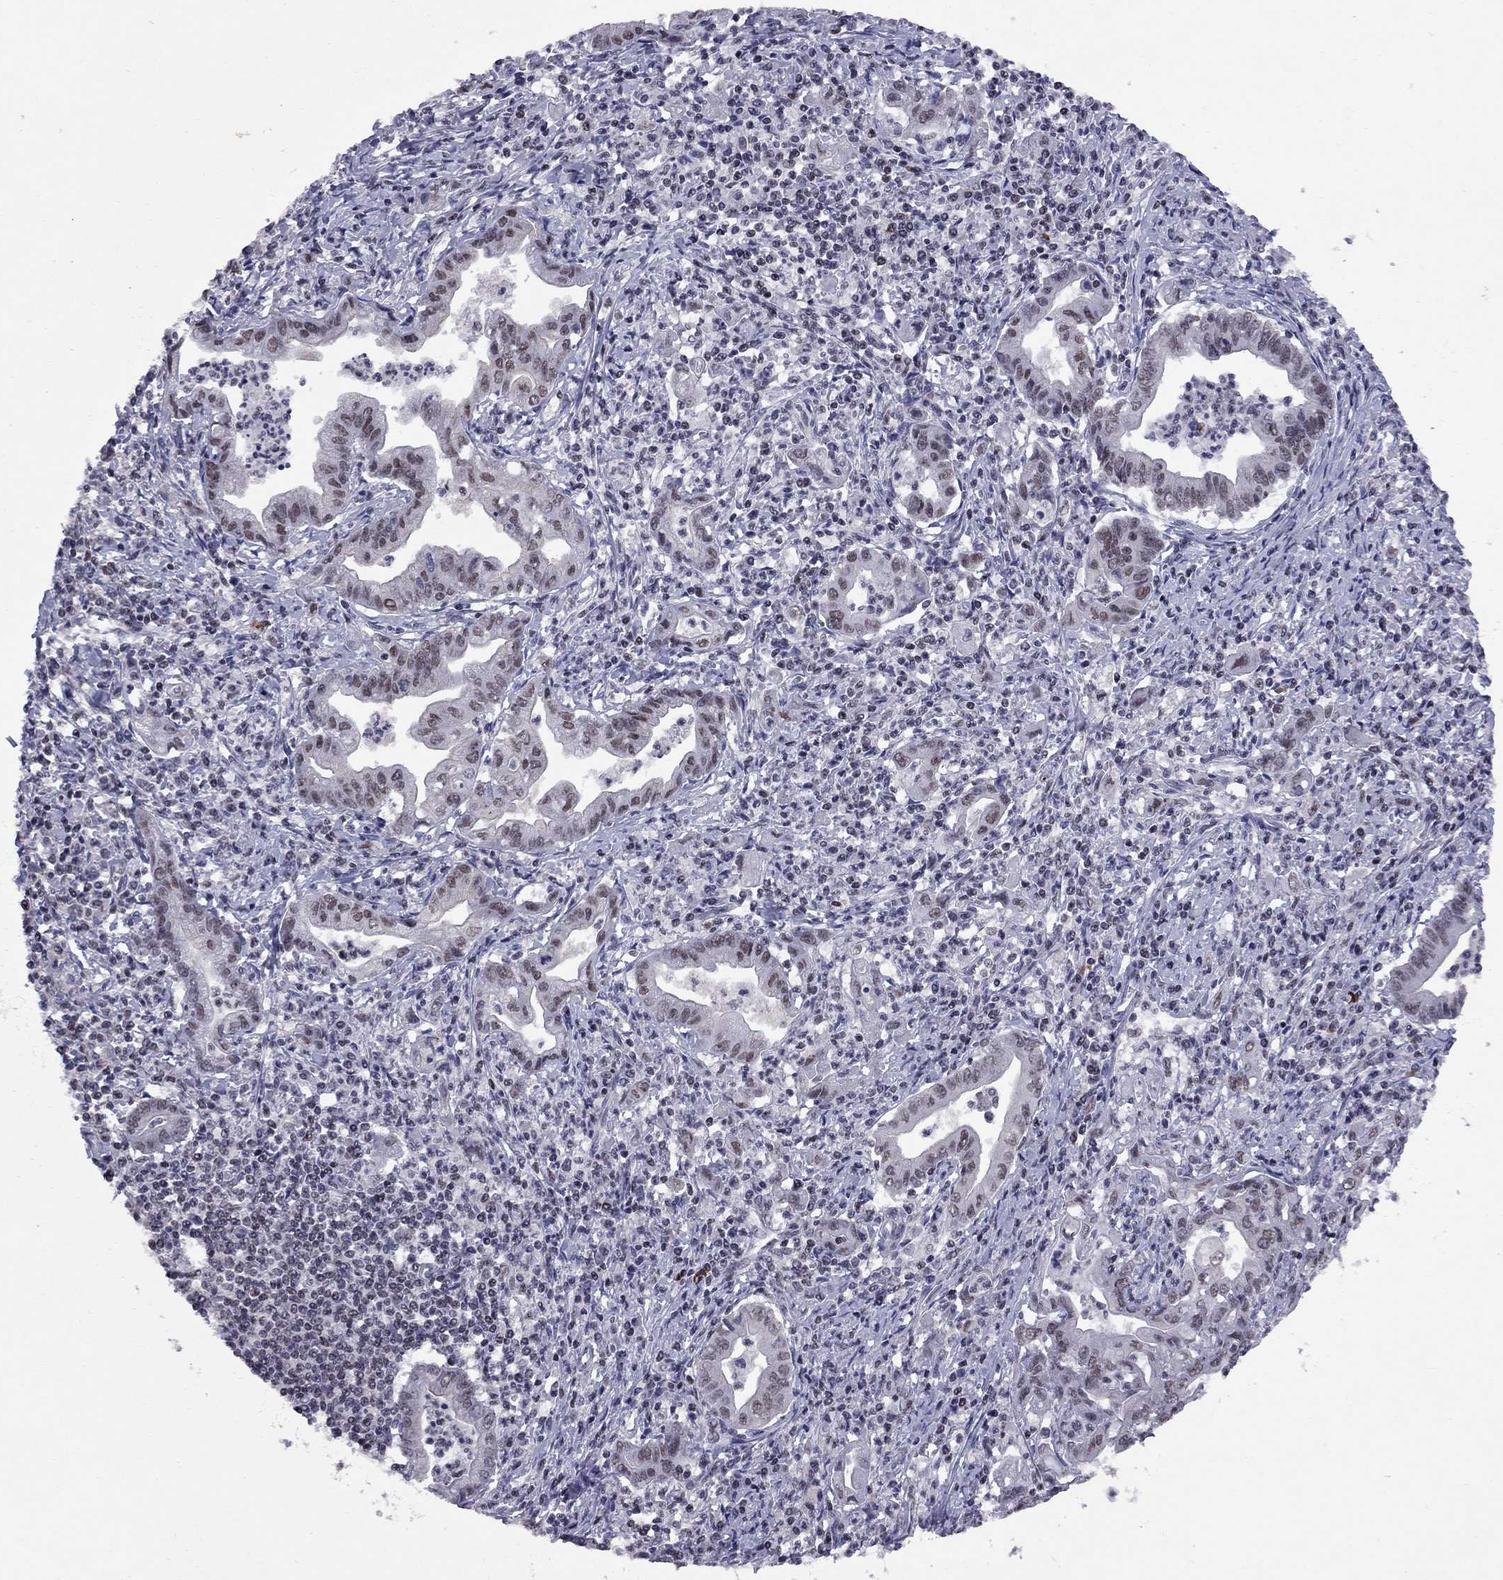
{"staining": {"intensity": "weak", "quantity": "25%-75%", "location": "nuclear"}, "tissue": "stomach cancer", "cell_type": "Tumor cells", "image_type": "cancer", "snomed": [{"axis": "morphology", "description": "Adenocarcinoma, NOS"}, {"axis": "topography", "description": "Stomach, upper"}], "caption": "High-power microscopy captured an immunohistochemistry (IHC) photomicrograph of stomach cancer (adenocarcinoma), revealing weak nuclear expression in about 25%-75% of tumor cells.", "gene": "TAF9", "patient": {"sex": "female", "age": 79}}